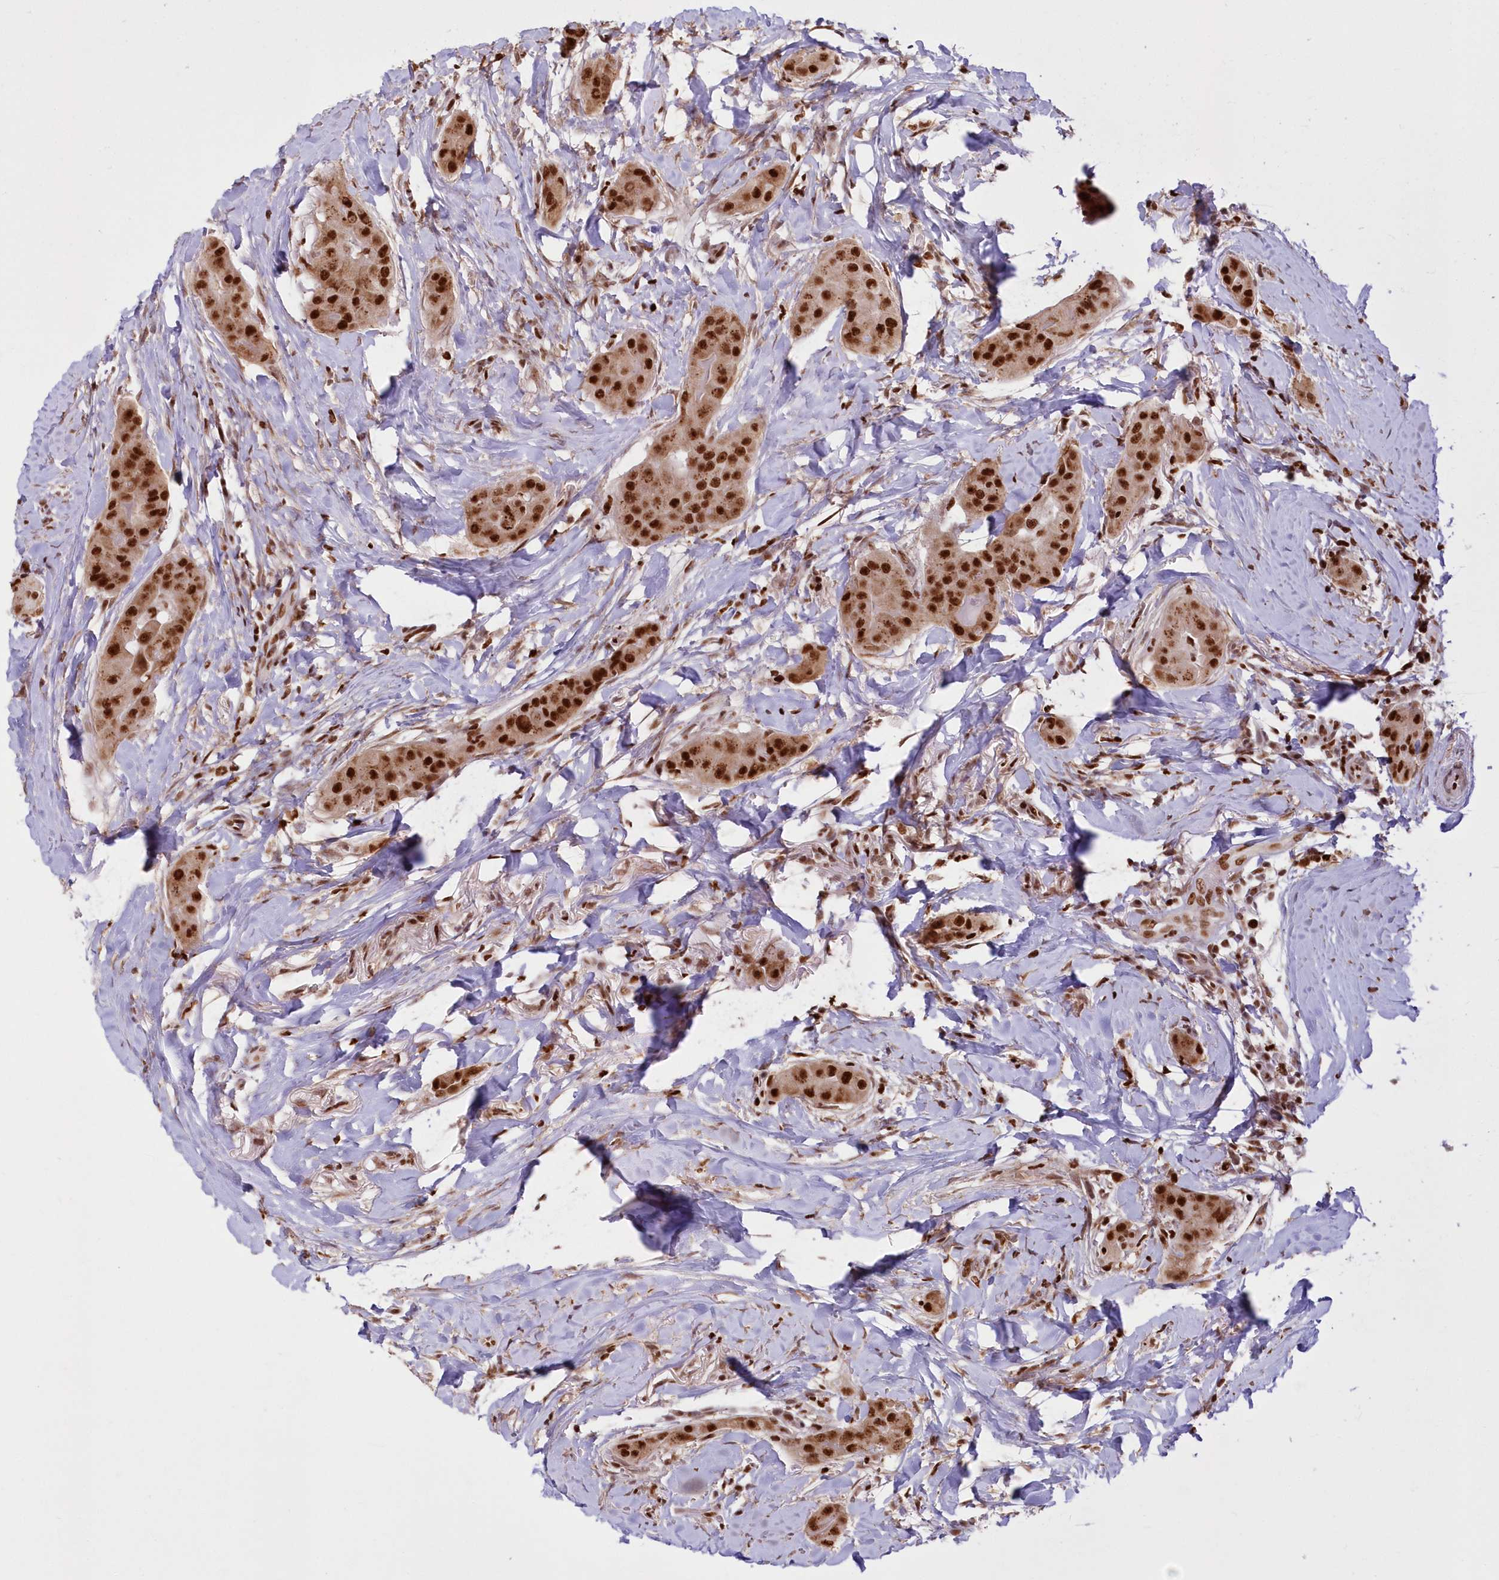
{"staining": {"intensity": "strong", "quantity": ">75%", "location": "nuclear"}, "tissue": "thyroid cancer", "cell_type": "Tumor cells", "image_type": "cancer", "snomed": [{"axis": "morphology", "description": "Papillary adenocarcinoma, NOS"}, {"axis": "topography", "description": "Thyroid gland"}], "caption": "A histopathology image of papillary adenocarcinoma (thyroid) stained for a protein exhibits strong nuclear brown staining in tumor cells. (Brightfield microscopy of DAB IHC at high magnification).", "gene": "POLR2B", "patient": {"sex": "male", "age": 33}}